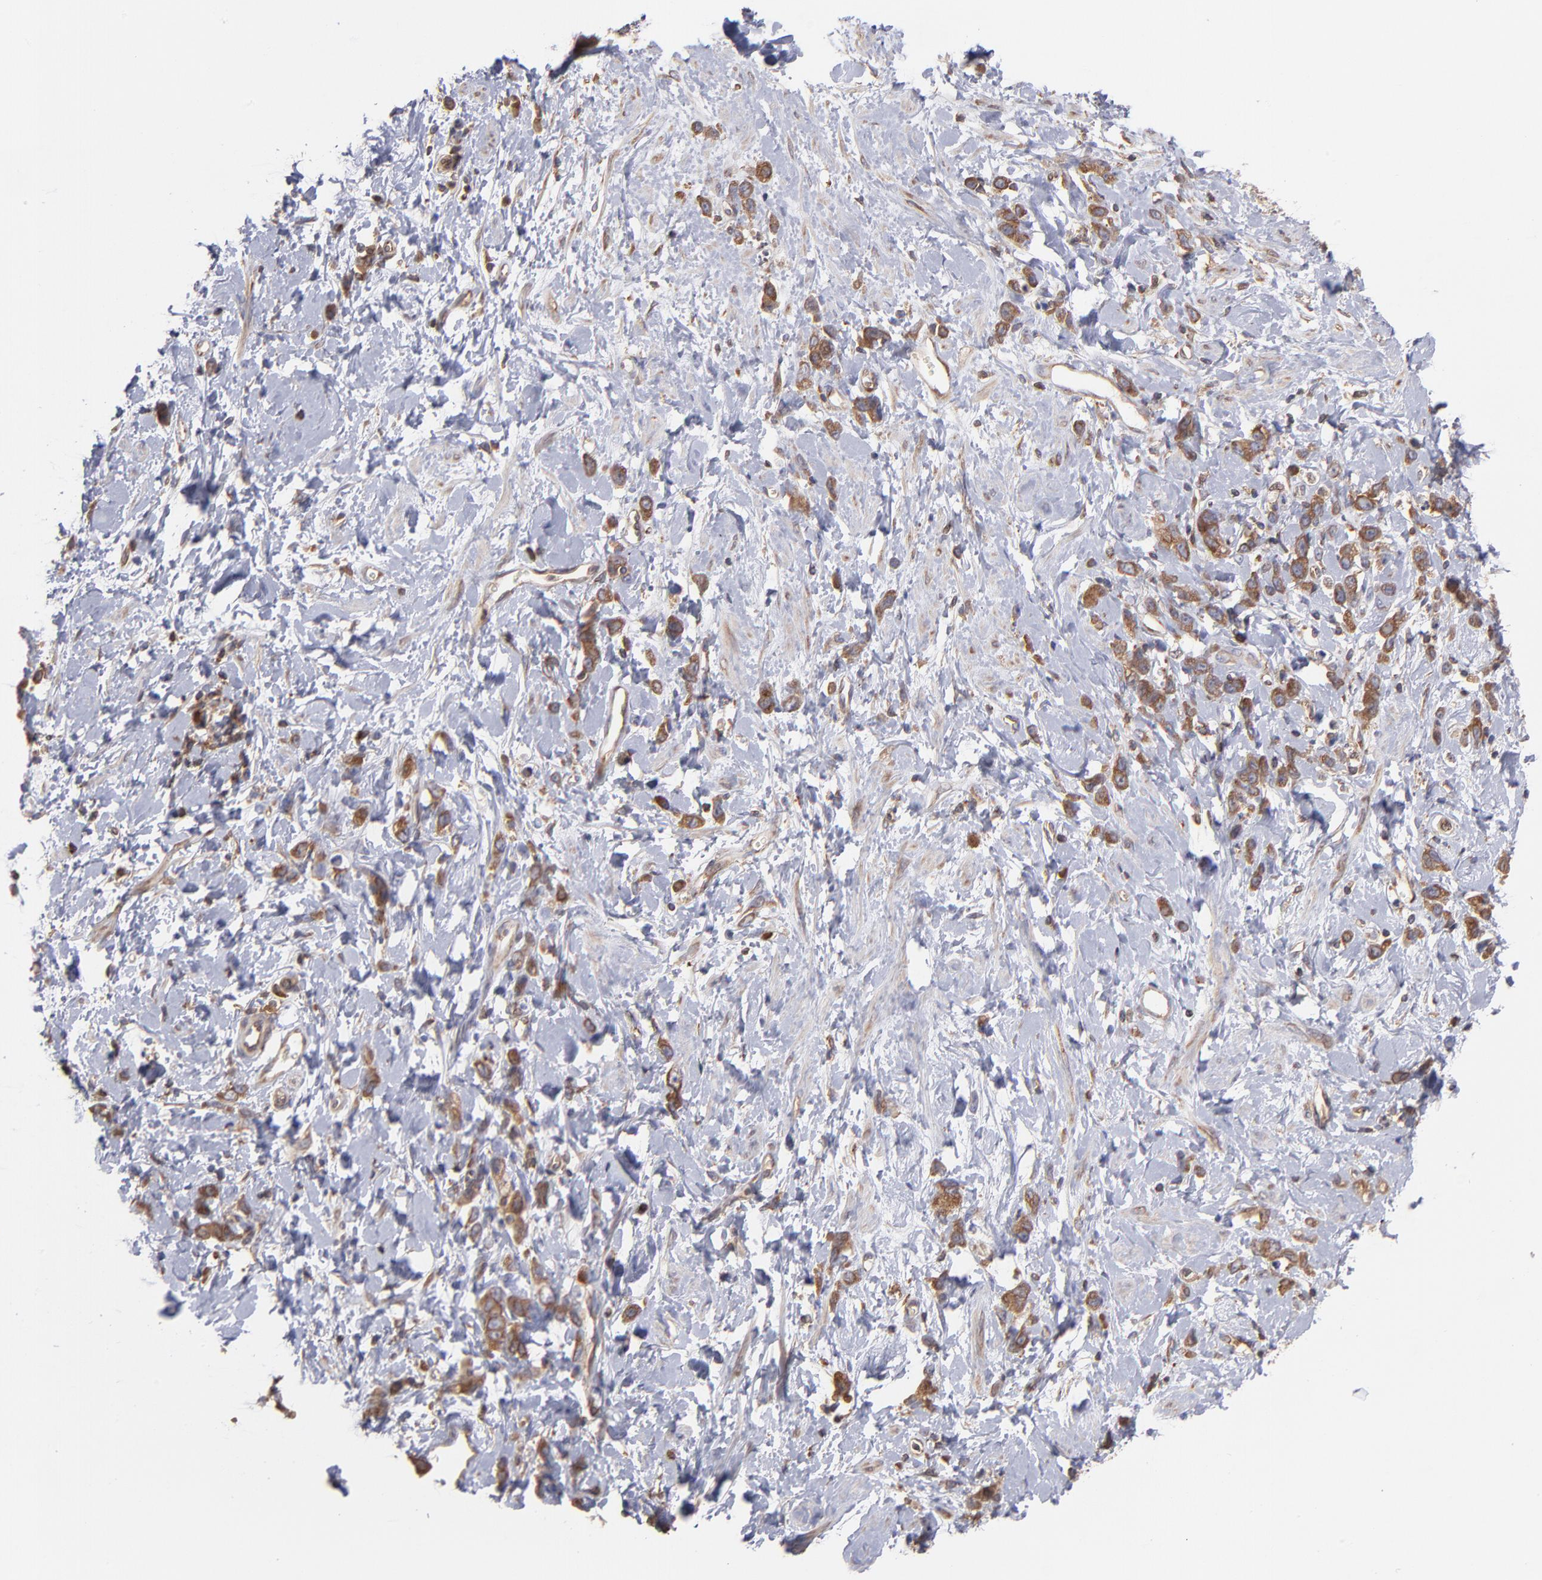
{"staining": {"intensity": "moderate", "quantity": ">75%", "location": "cytoplasmic/membranous"}, "tissue": "stomach cancer", "cell_type": "Tumor cells", "image_type": "cancer", "snomed": [{"axis": "morphology", "description": "Normal tissue, NOS"}, {"axis": "morphology", "description": "Adenocarcinoma, NOS"}, {"axis": "topography", "description": "Stomach"}], "caption": "IHC (DAB) staining of human stomach cancer reveals moderate cytoplasmic/membranous protein expression in approximately >75% of tumor cells. (brown staining indicates protein expression, while blue staining denotes nuclei).", "gene": "MAPRE1", "patient": {"sex": "male", "age": 82}}